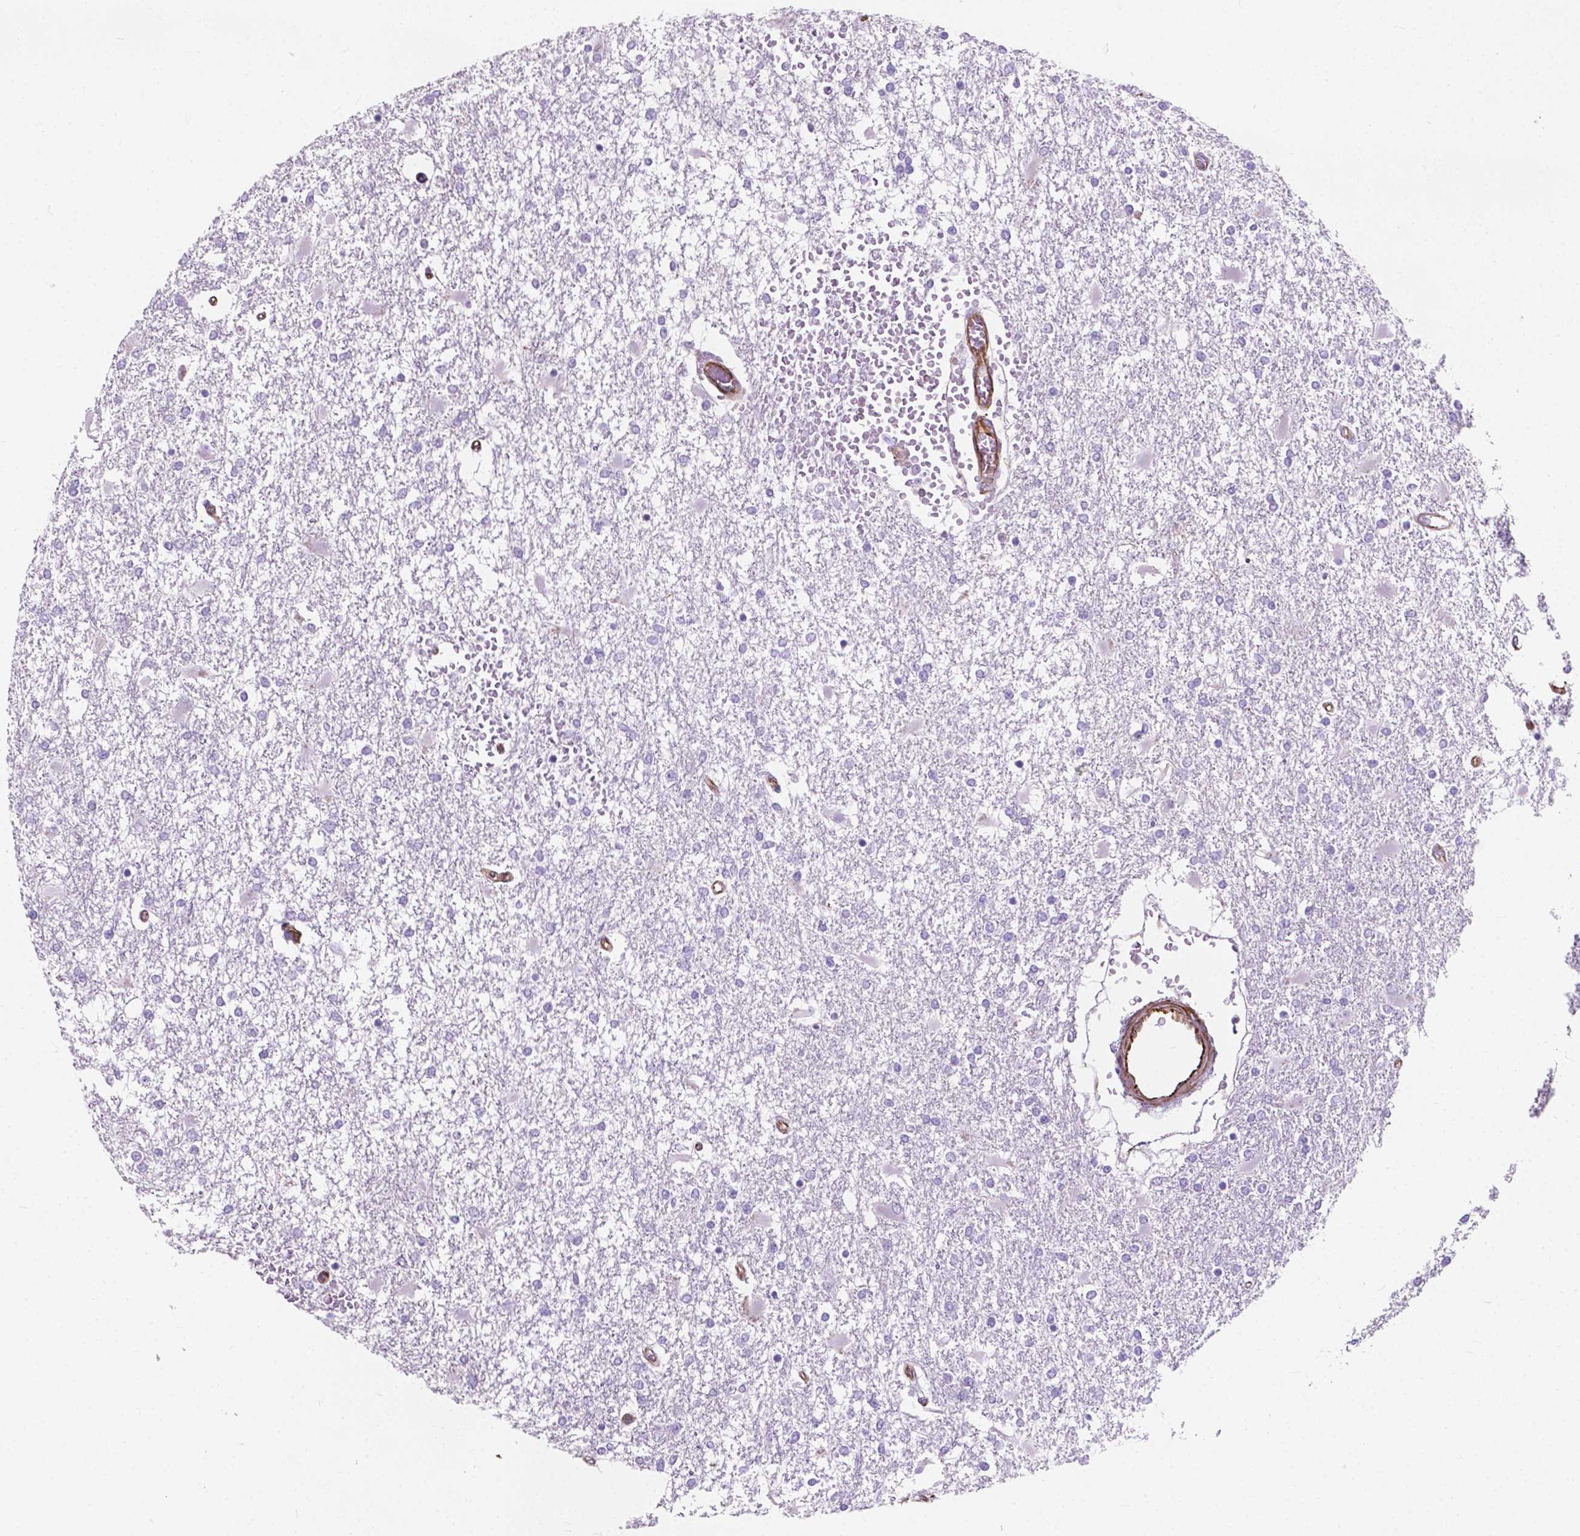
{"staining": {"intensity": "negative", "quantity": "none", "location": "none"}, "tissue": "glioma", "cell_type": "Tumor cells", "image_type": "cancer", "snomed": [{"axis": "morphology", "description": "Glioma, malignant, High grade"}, {"axis": "topography", "description": "Cerebral cortex"}], "caption": "Human glioma stained for a protein using immunohistochemistry (IHC) displays no staining in tumor cells.", "gene": "AMOT", "patient": {"sex": "male", "age": 79}}